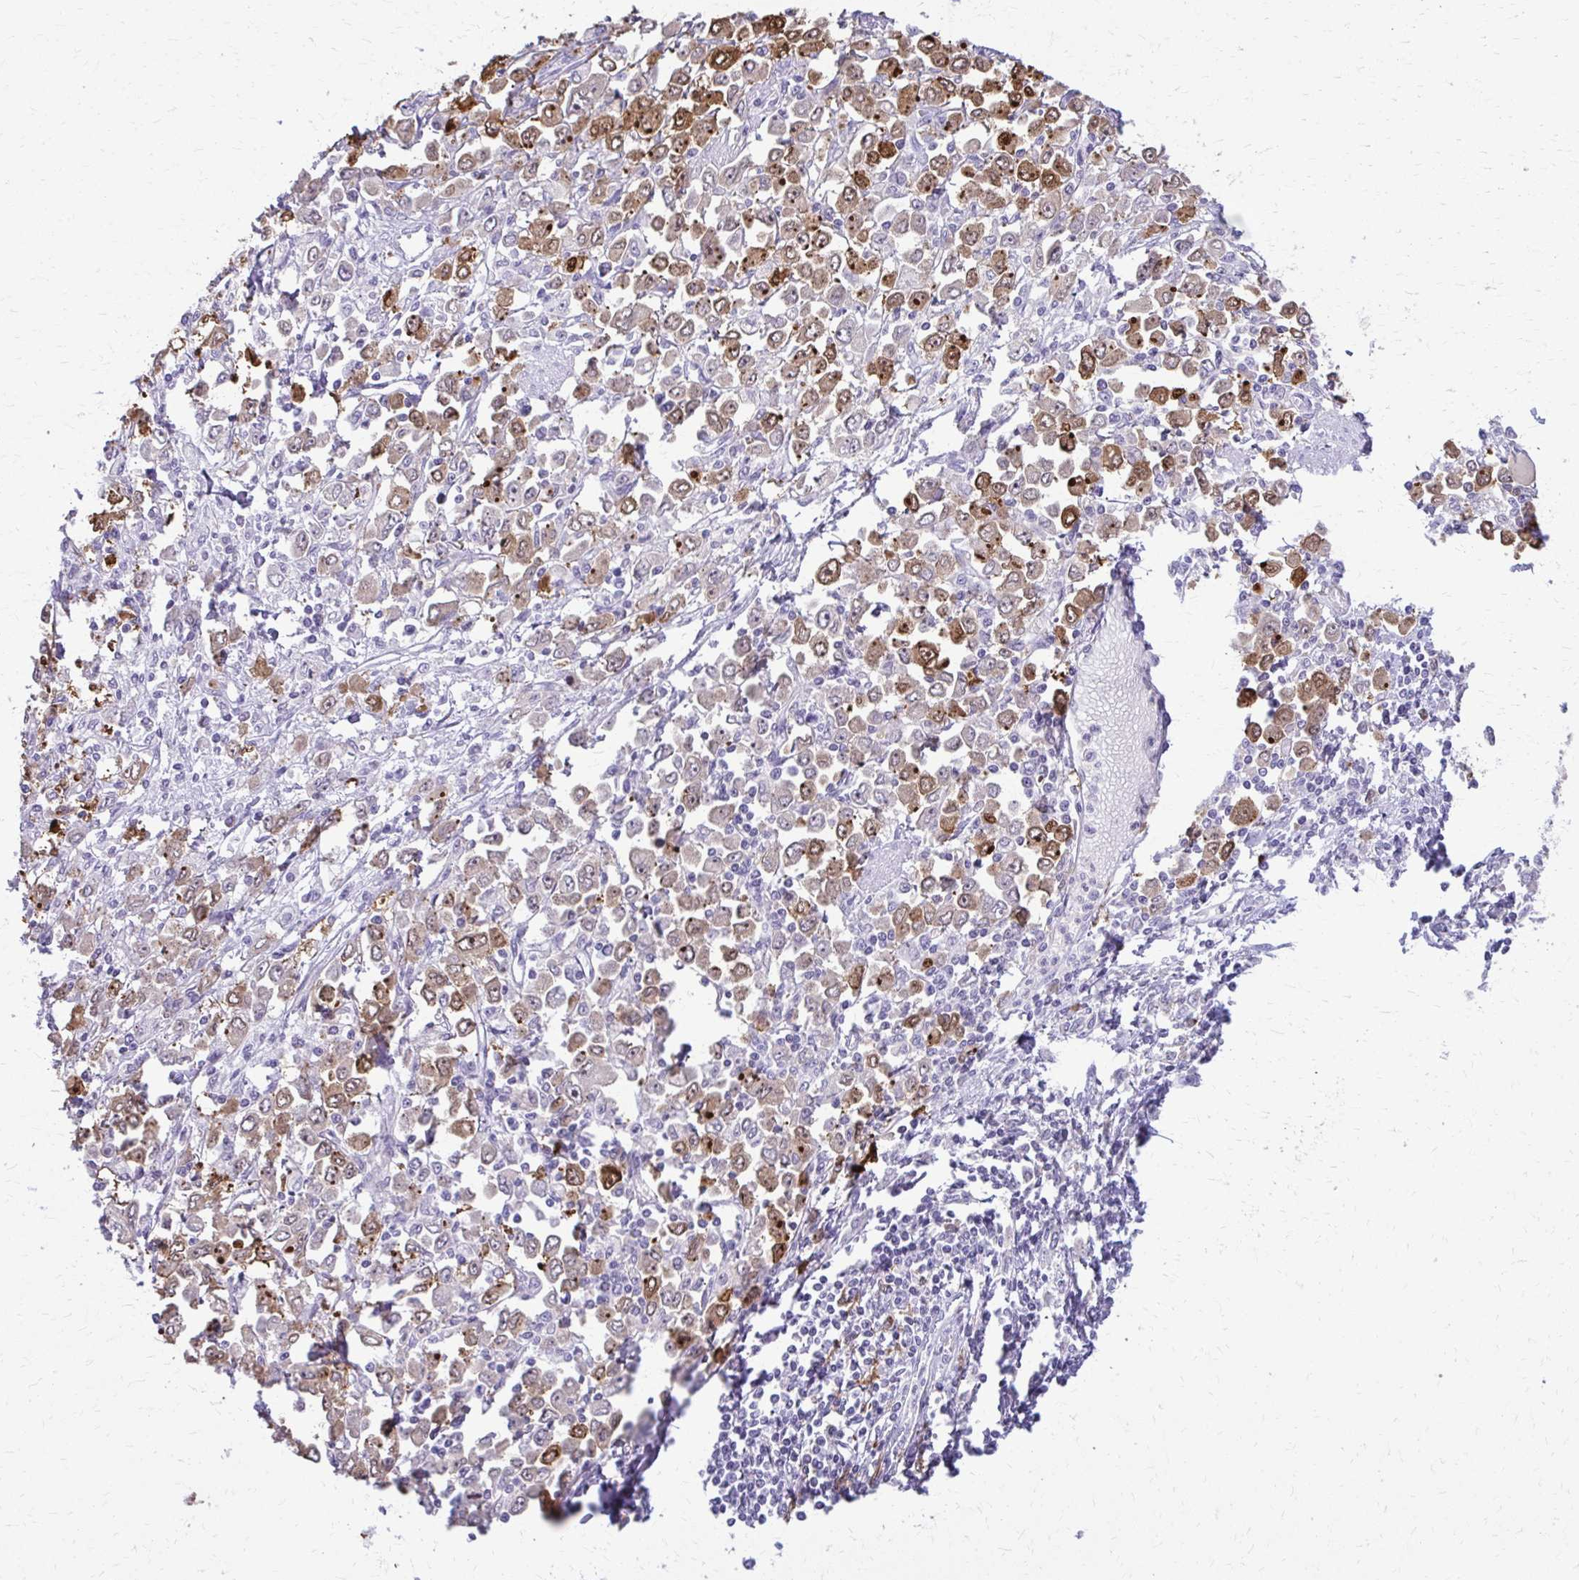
{"staining": {"intensity": "moderate", "quantity": ">75%", "location": "cytoplasmic/membranous"}, "tissue": "stomach cancer", "cell_type": "Tumor cells", "image_type": "cancer", "snomed": [{"axis": "morphology", "description": "Adenocarcinoma, NOS"}, {"axis": "topography", "description": "Stomach, upper"}], "caption": "Stomach adenocarcinoma stained with DAB (3,3'-diaminobenzidine) IHC demonstrates medium levels of moderate cytoplasmic/membranous positivity in about >75% of tumor cells. The protein is shown in brown color, while the nuclei are stained blue.", "gene": "OR4M1", "patient": {"sex": "male", "age": 70}}